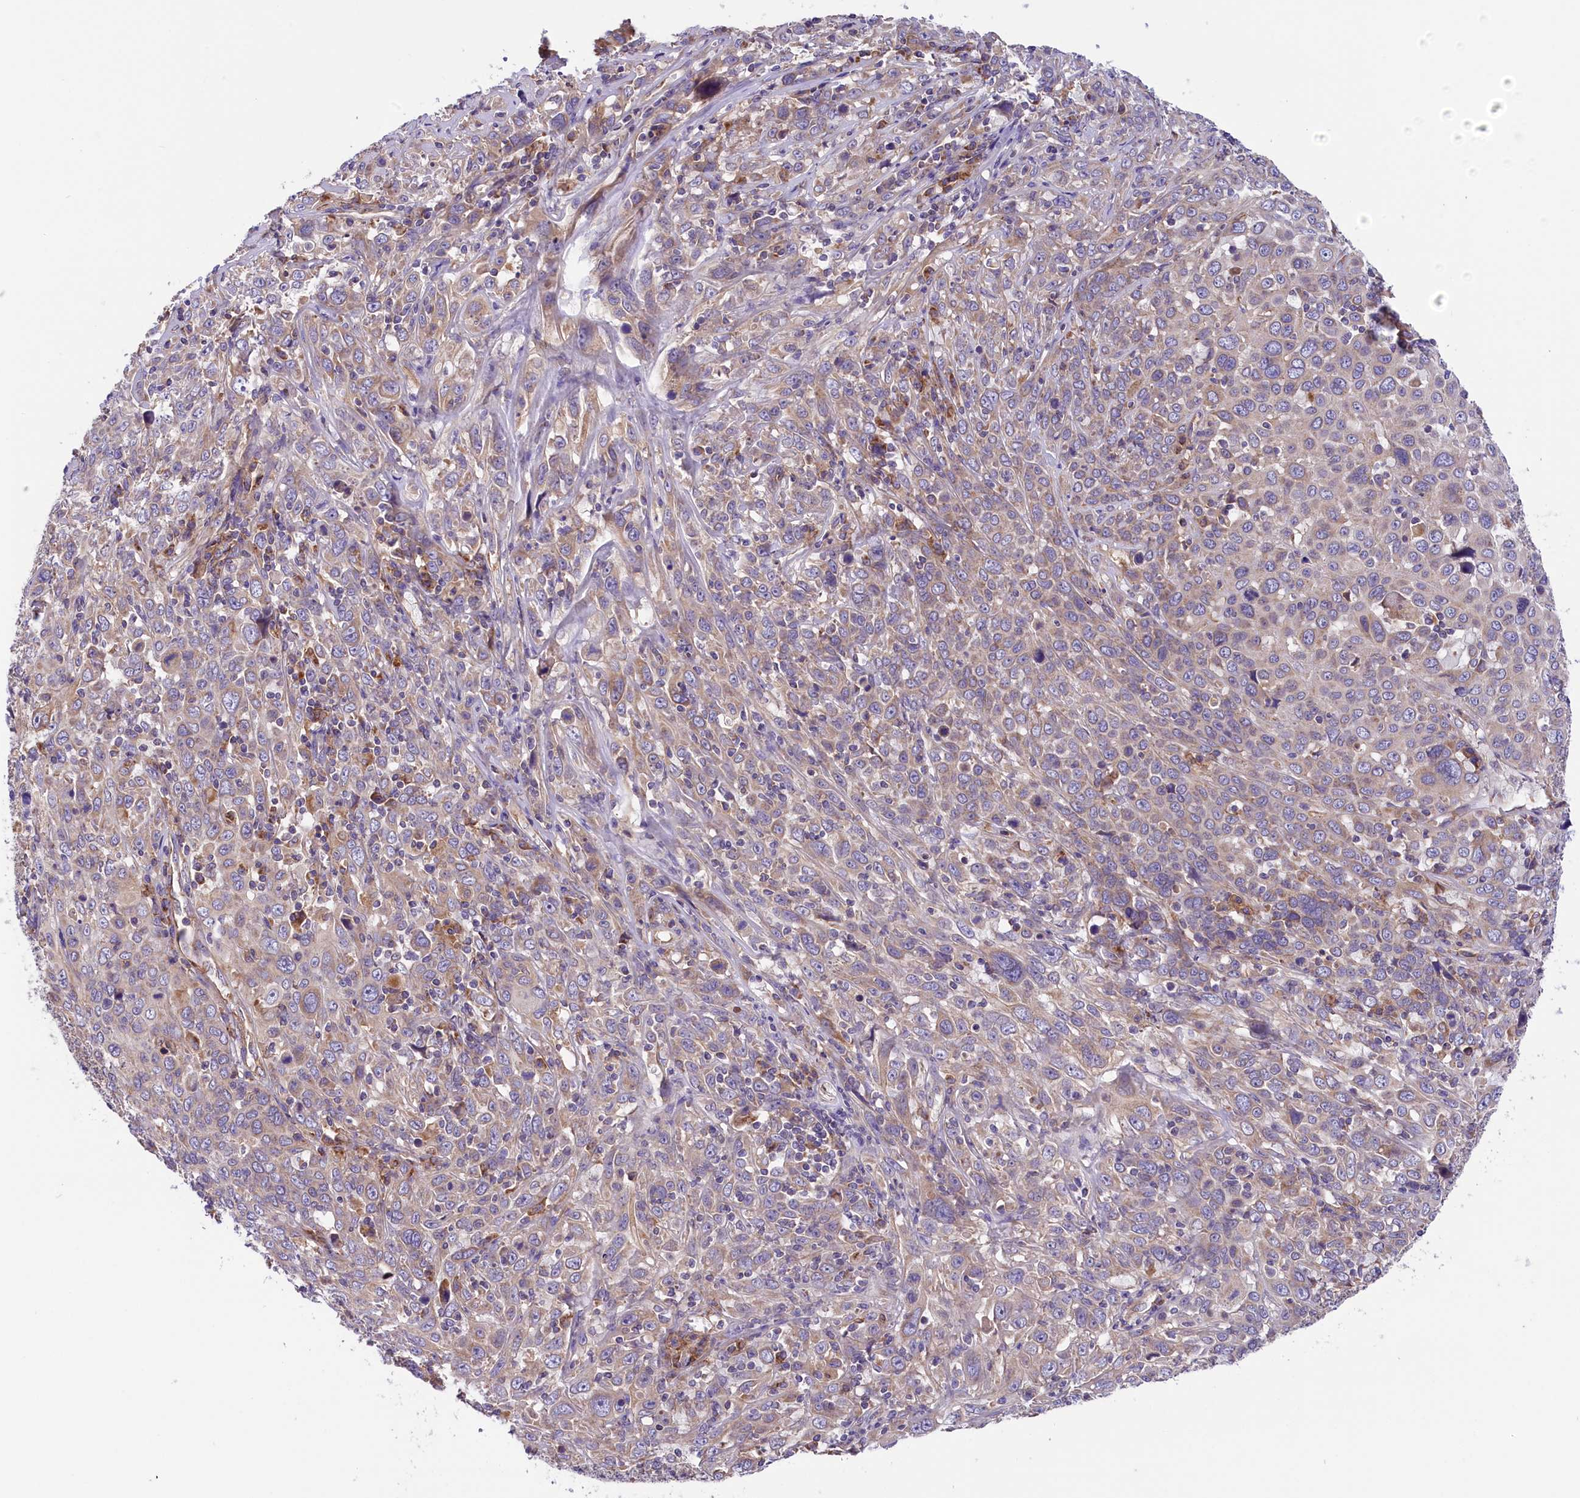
{"staining": {"intensity": "weak", "quantity": "25%-75%", "location": "cytoplasmic/membranous"}, "tissue": "cervical cancer", "cell_type": "Tumor cells", "image_type": "cancer", "snomed": [{"axis": "morphology", "description": "Squamous cell carcinoma, NOS"}, {"axis": "topography", "description": "Cervix"}], "caption": "Cervical squamous cell carcinoma stained with a protein marker shows weak staining in tumor cells.", "gene": "DNAJB9", "patient": {"sex": "female", "age": 46}}